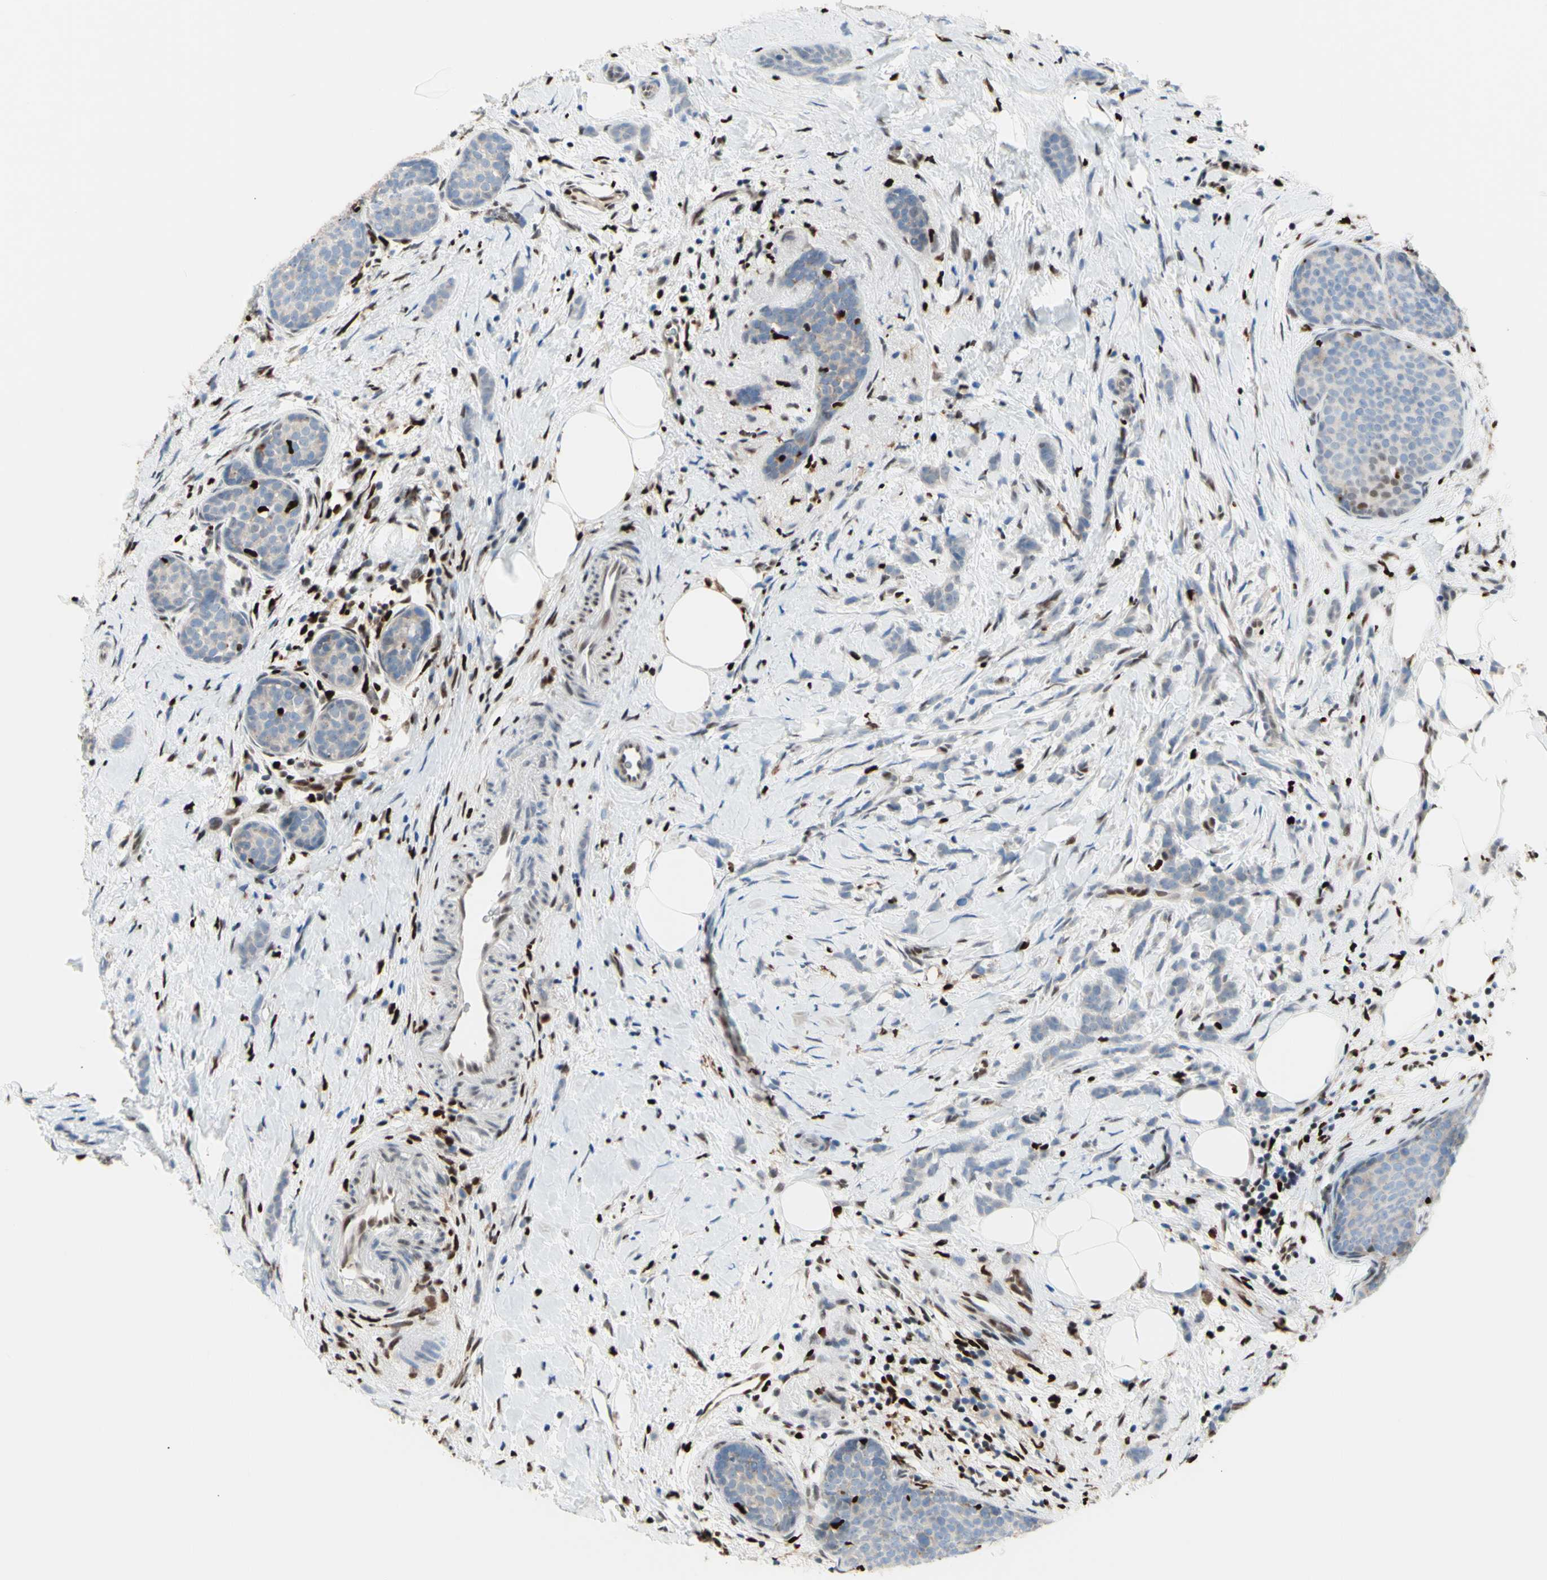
{"staining": {"intensity": "negative", "quantity": "none", "location": "none"}, "tissue": "breast cancer", "cell_type": "Tumor cells", "image_type": "cancer", "snomed": [{"axis": "morphology", "description": "Lobular carcinoma, in situ"}, {"axis": "morphology", "description": "Lobular carcinoma"}, {"axis": "topography", "description": "Breast"}], "caption": "Immunohistochemistry (IHC) histopathology image of neoplastic tissue: human lobular carcinoma in situ (breast) stained with DAB reveals no significant protein staining in tumor cells.", "gene": "EED", "patient": {"sex": "female", "age": 41}}